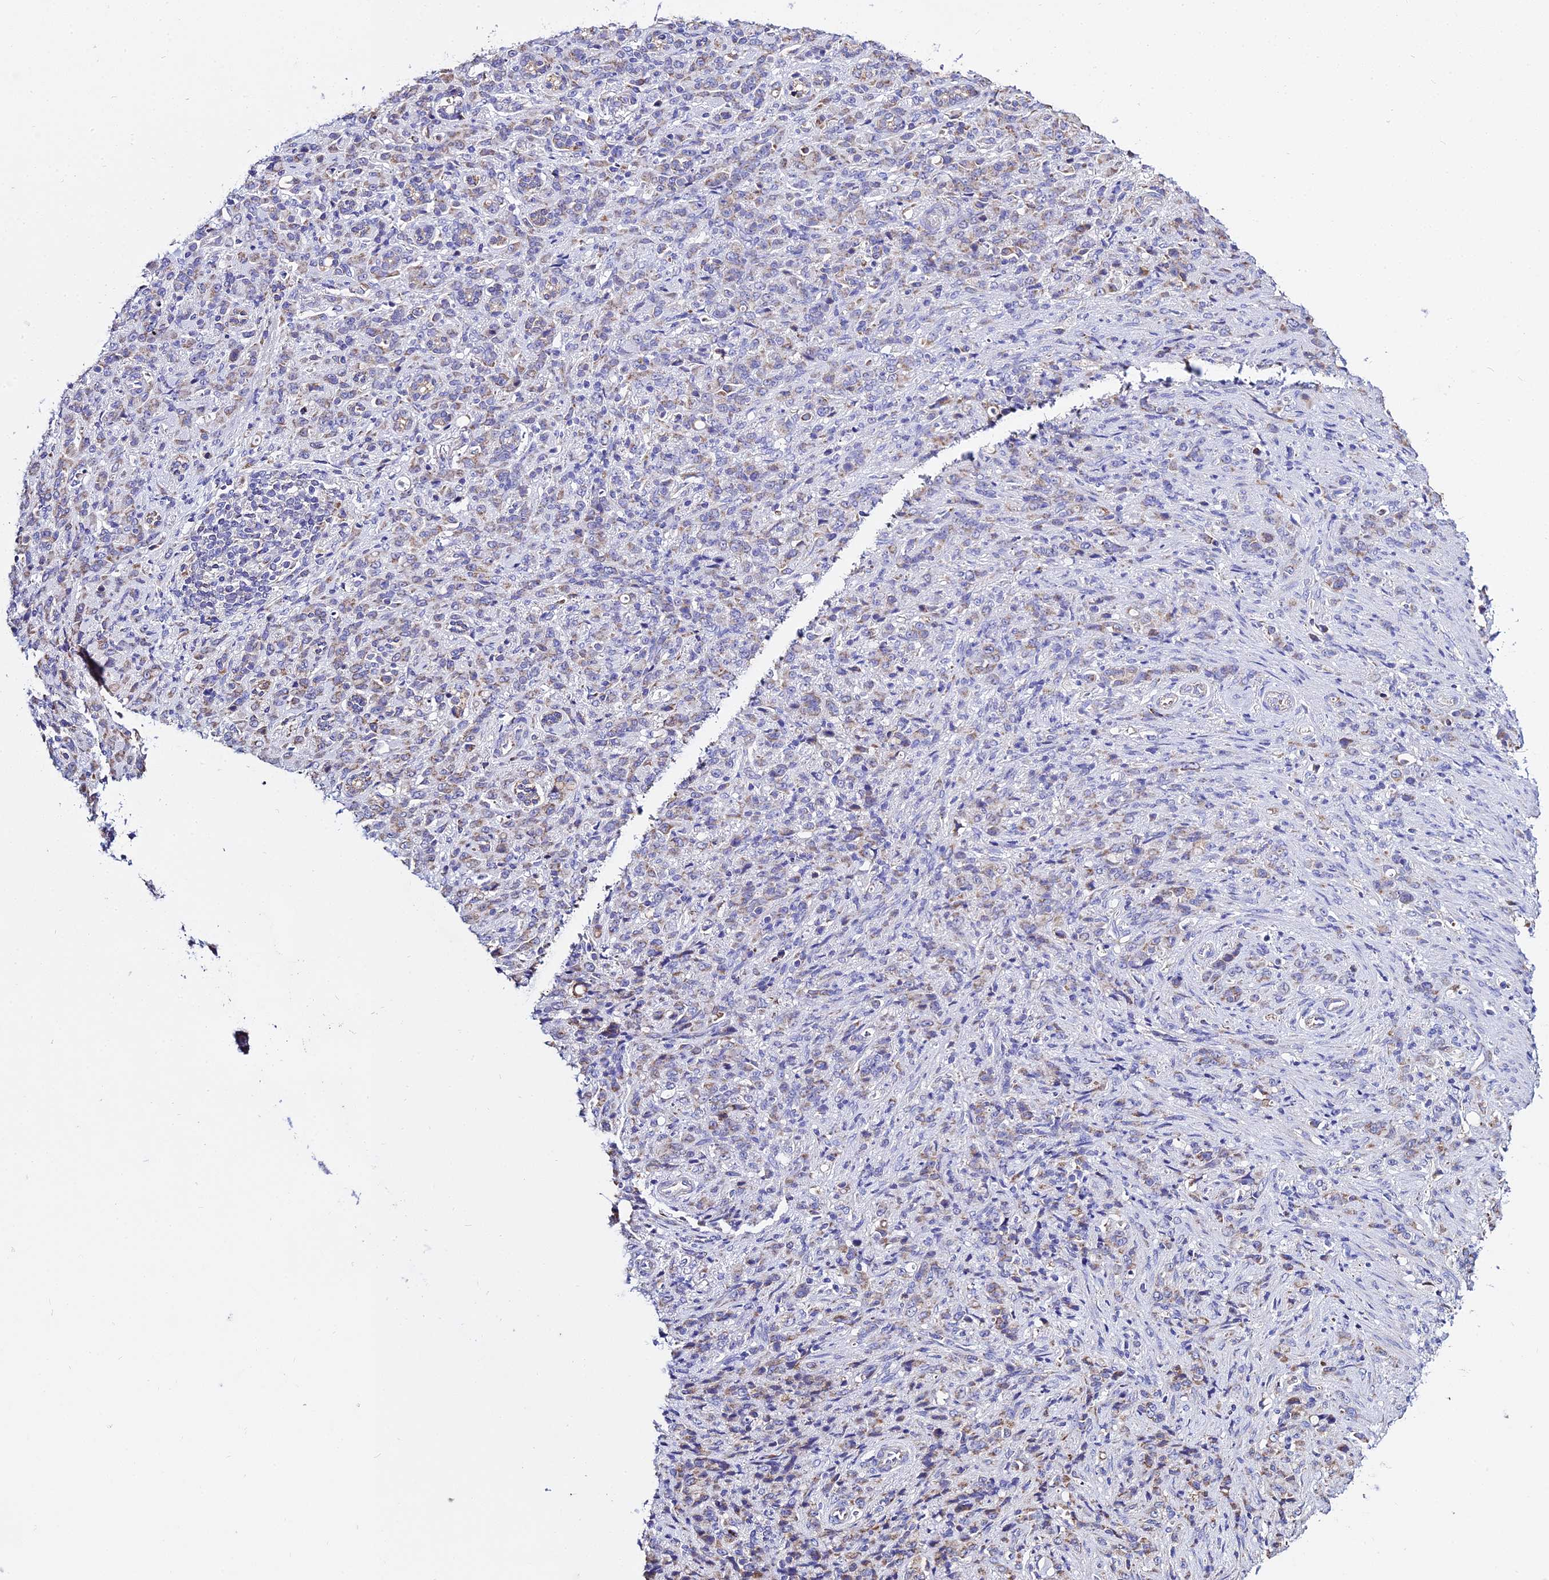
{"staining": {"intensity": "weak", "quantity": "<25%", "location": "cytoplasmic/membranous"}, "tissue": "stomach cancer", "cell_type": "Tumor cells", "image_type": "cancer", "snomed": [{"axis": "morphology", "description": "Adenocarcinoma, NOS"}, {"axis": "topography", "description": "Stomach"}], "caption": "Immunohistochemical staining of human adenocarcinoma (stomach) exhibits no significant expression in tumor cells.", "gene": "TYW5", "patient": {"sex": "female", "age": 79}}